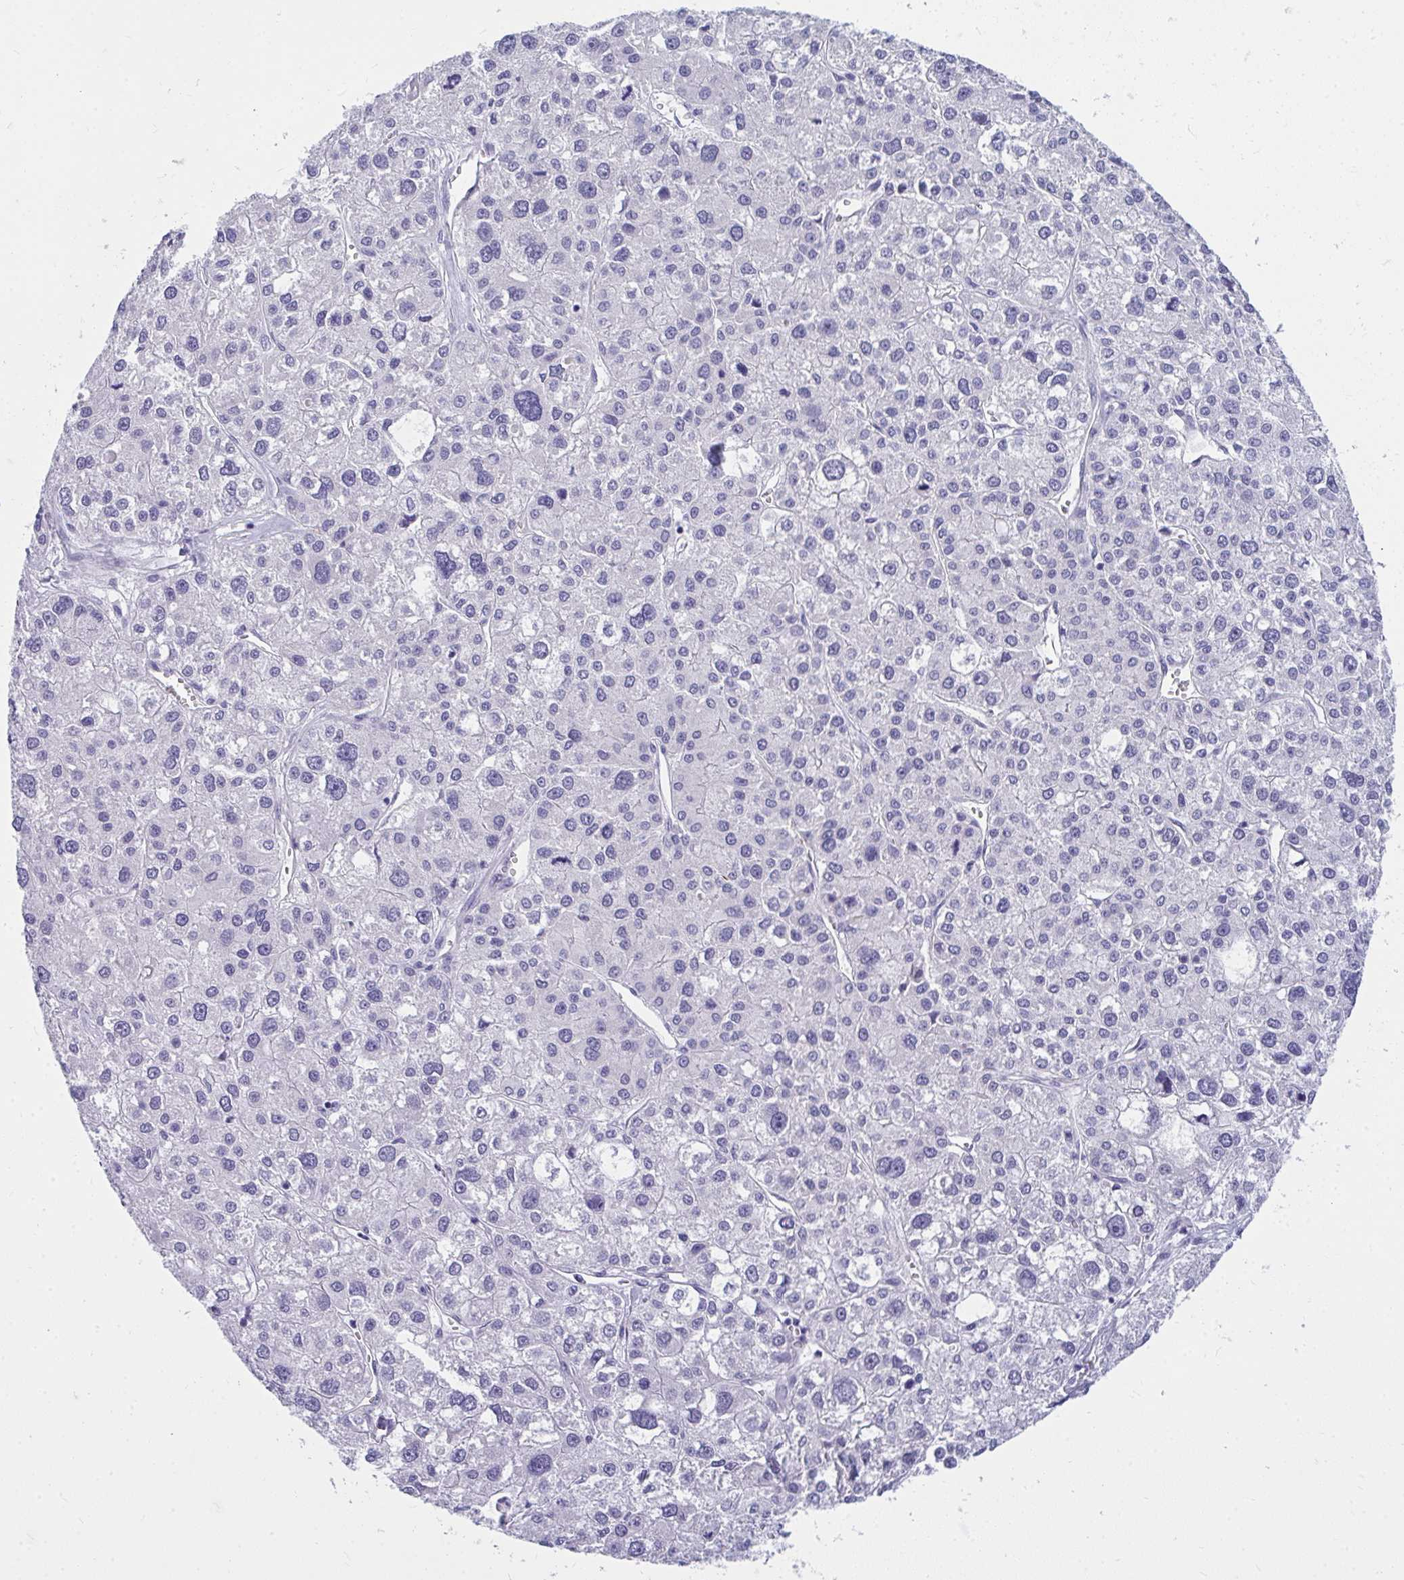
{"staining": {"intensity": "negative", "quantity": "none", "location": "none"}, "tissue": "liver cancer", "cell_type": "Tumor cells", "image_type": "cancer", "snomed": [{"axis": "morphology", "description": "Carcinoma, Hepatocellular, NOS"}, {"axis": "topography", "description": "Liver"}], "caption": "The image exhibits no staining of tumor cells in hepatocellular carcinoma (liver).", "gene": "TSBP1", "patient": {"sex": "male", "age": 73}}